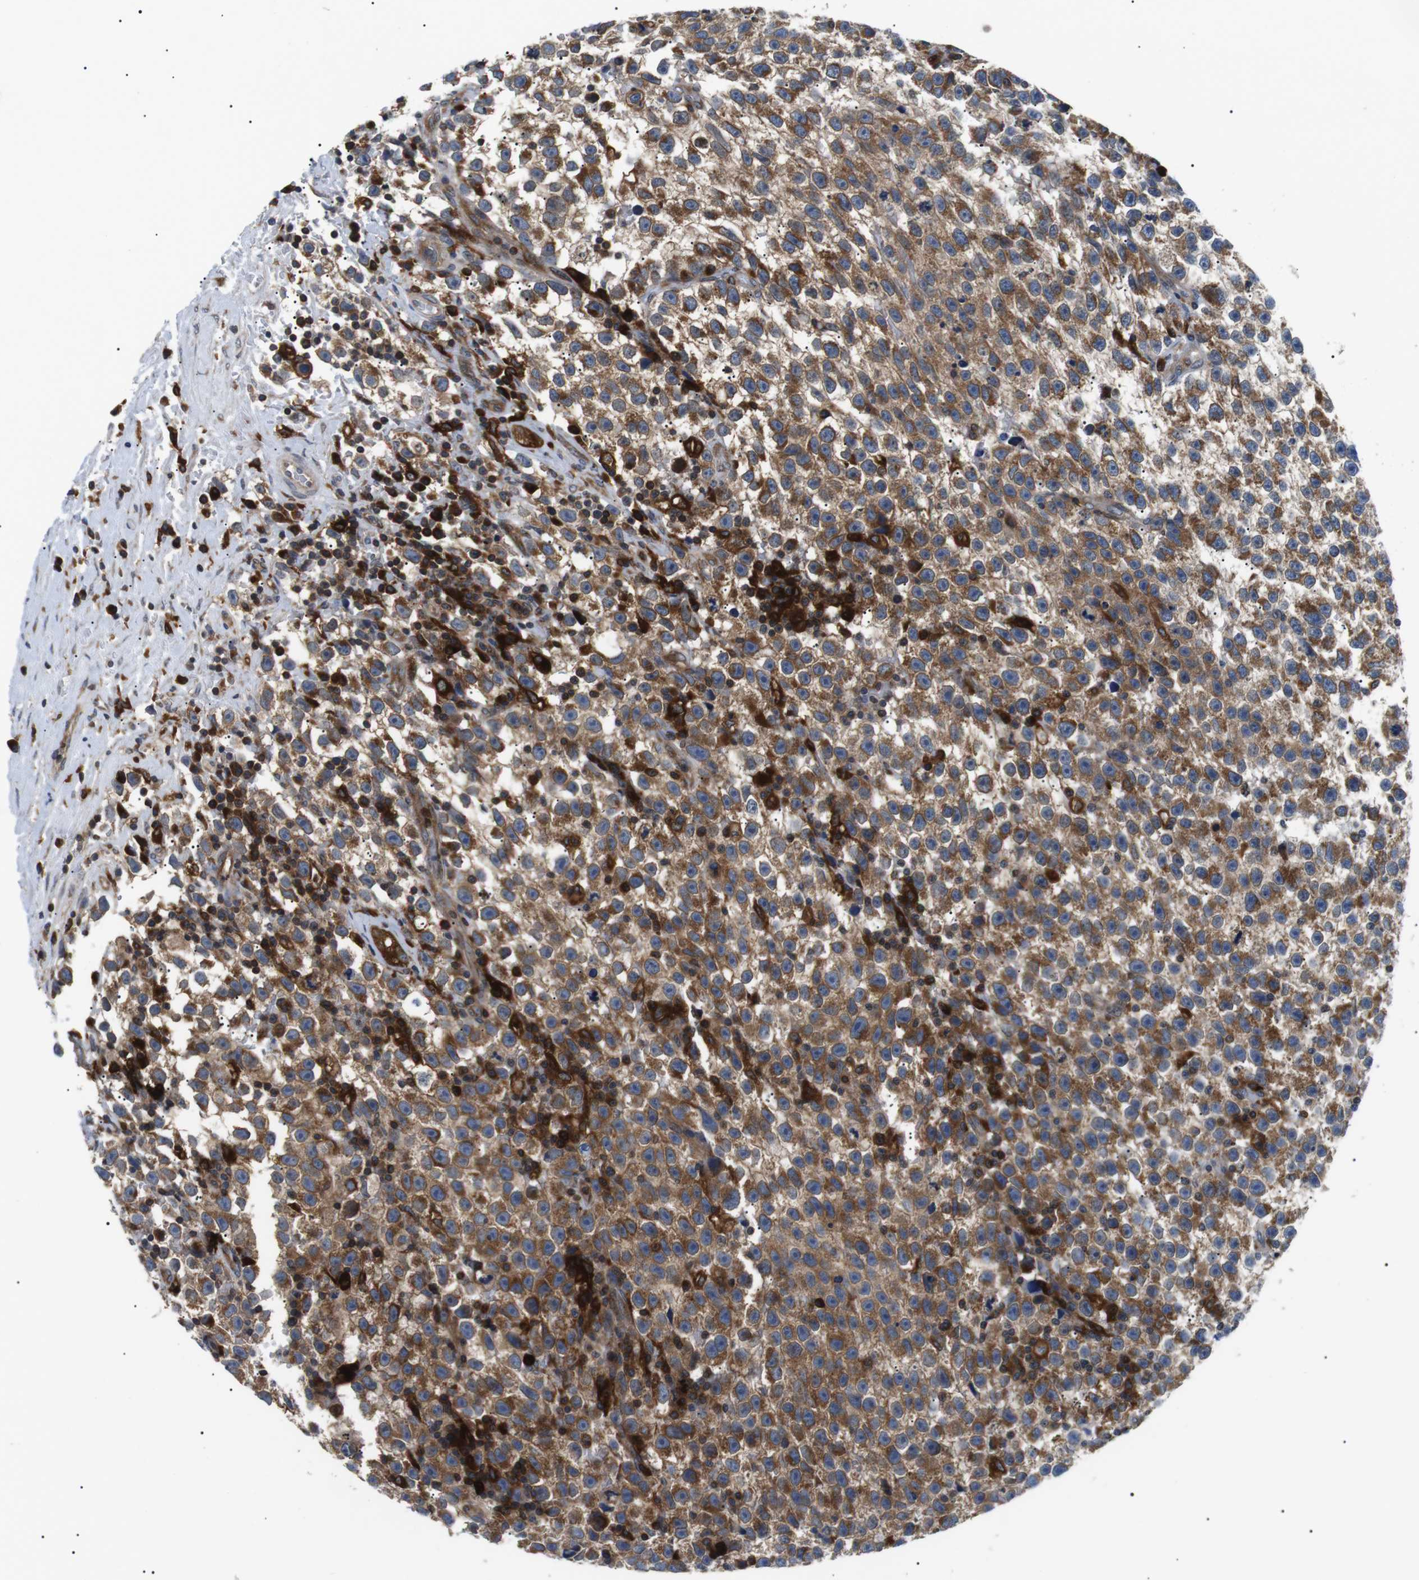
{"staining": {"intensity": "moderate", "quantity": ">75%", "location": "cytoplasmic/membranous"}, "tissue": "testis cancer", "cell_type": "Tumor cells", "image_type": "cancer", "snomed": [{"axis": "morphology", "description": "Seminoma, NOS"}, {"axis": "topography", "description": "Testis"}], "caption": "Testis cancer (seminoma) stained with a protein marker shows moderate staining in tumor cells.", "gene": "RAB9A", "patient": {"sex": "male", "age": 33}}